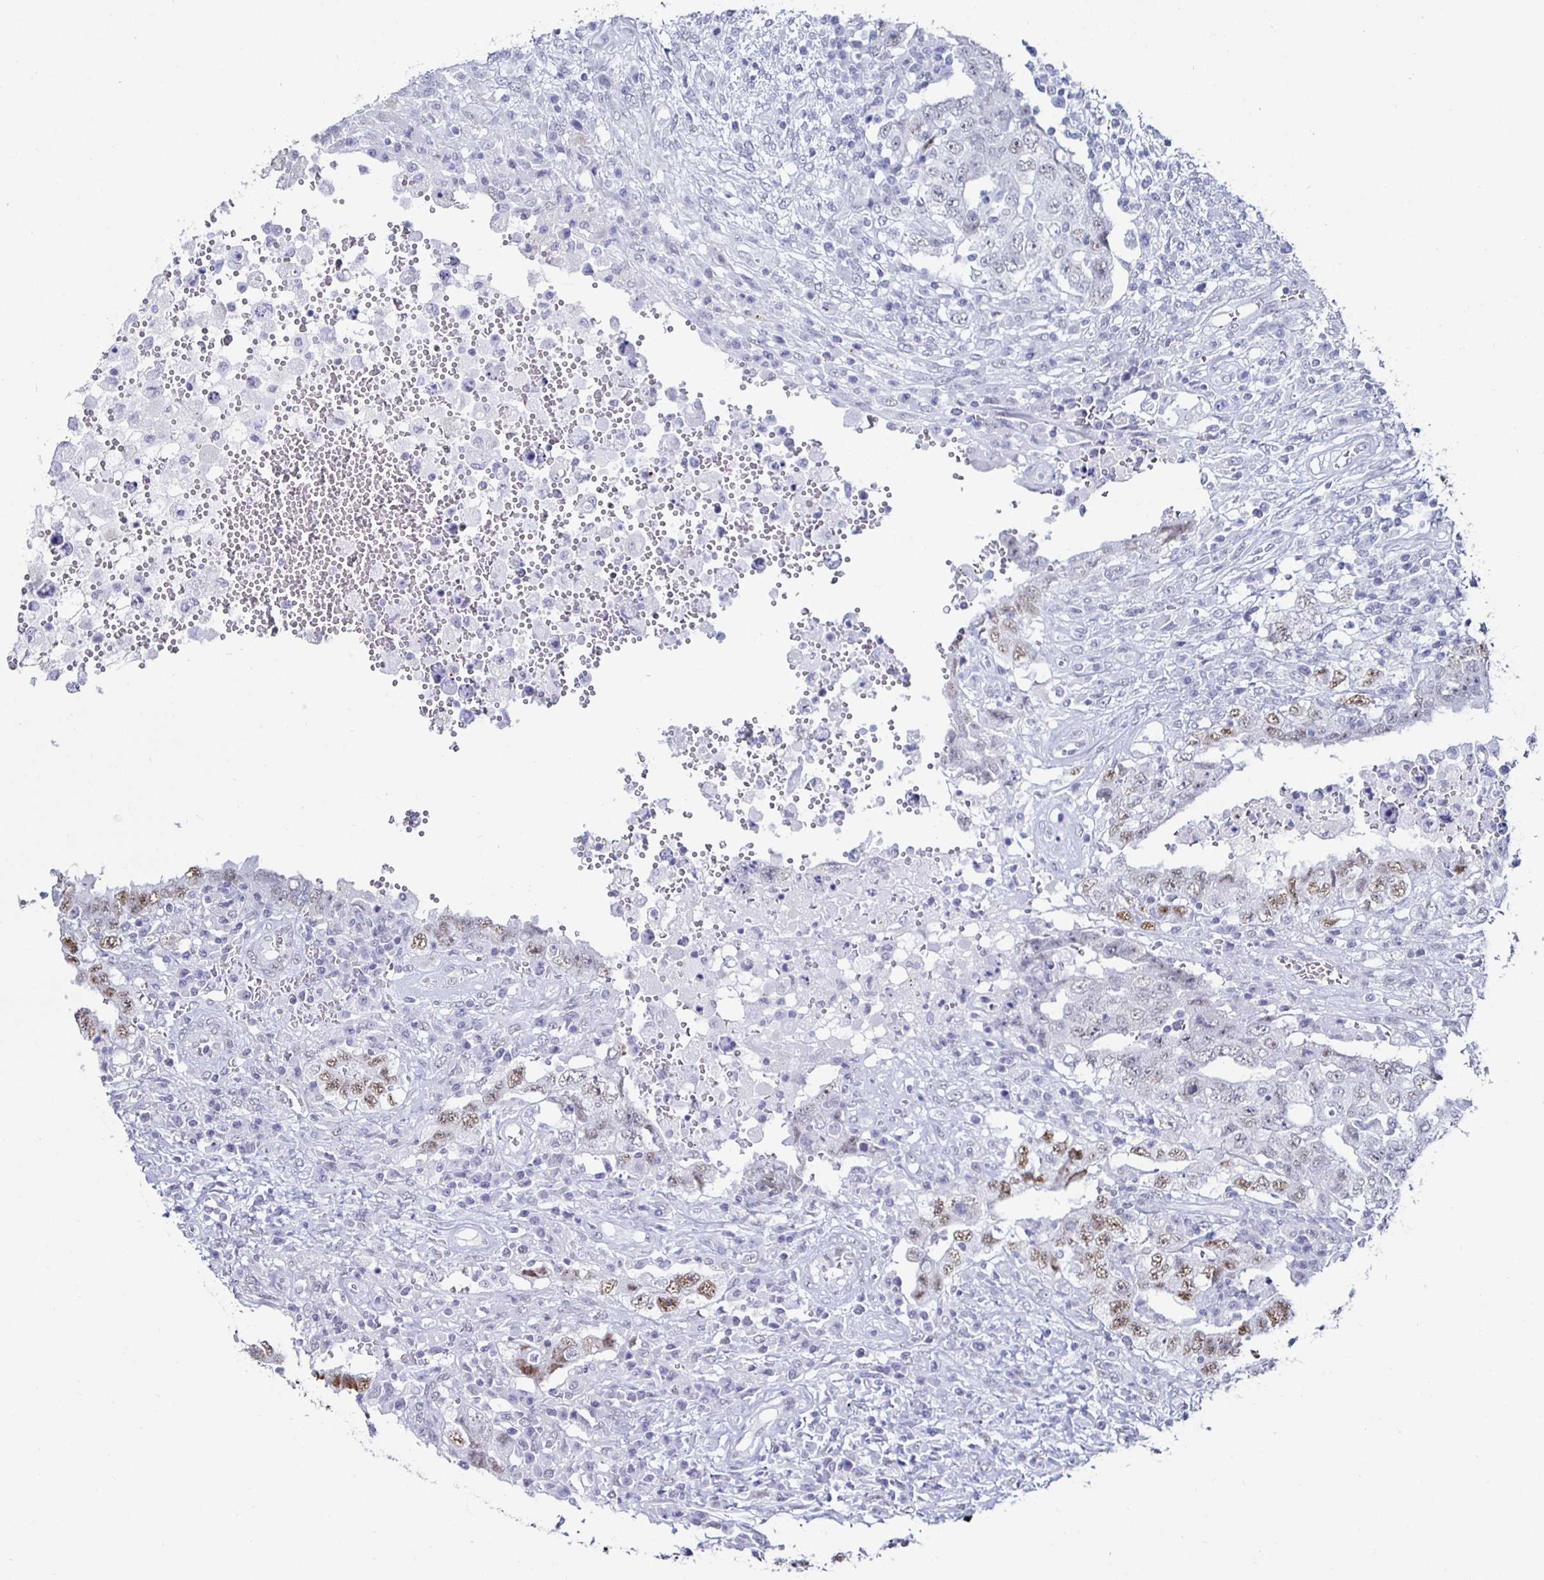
{"staining": {"intensity": "moderate", "quantity": "<25%", "location": "nuclear"}, "tissue": "testis cancer", "cell_type": "Tumor cells", "image_type": "cancer", "snomed": [{"axis": "morphology", "description": "Carcinoma, Embryonal, NOS"}, {"axis": "topography", "description": "Testis"}], "caption": "Testis cancer (embryonal carcinoma) stained with a brown dye demonstrates moderate nuclear positive expression in approximately <25% of tumor cells.", "gene": "DDX39B", "patient": {"sex": "male", "age": 26}}